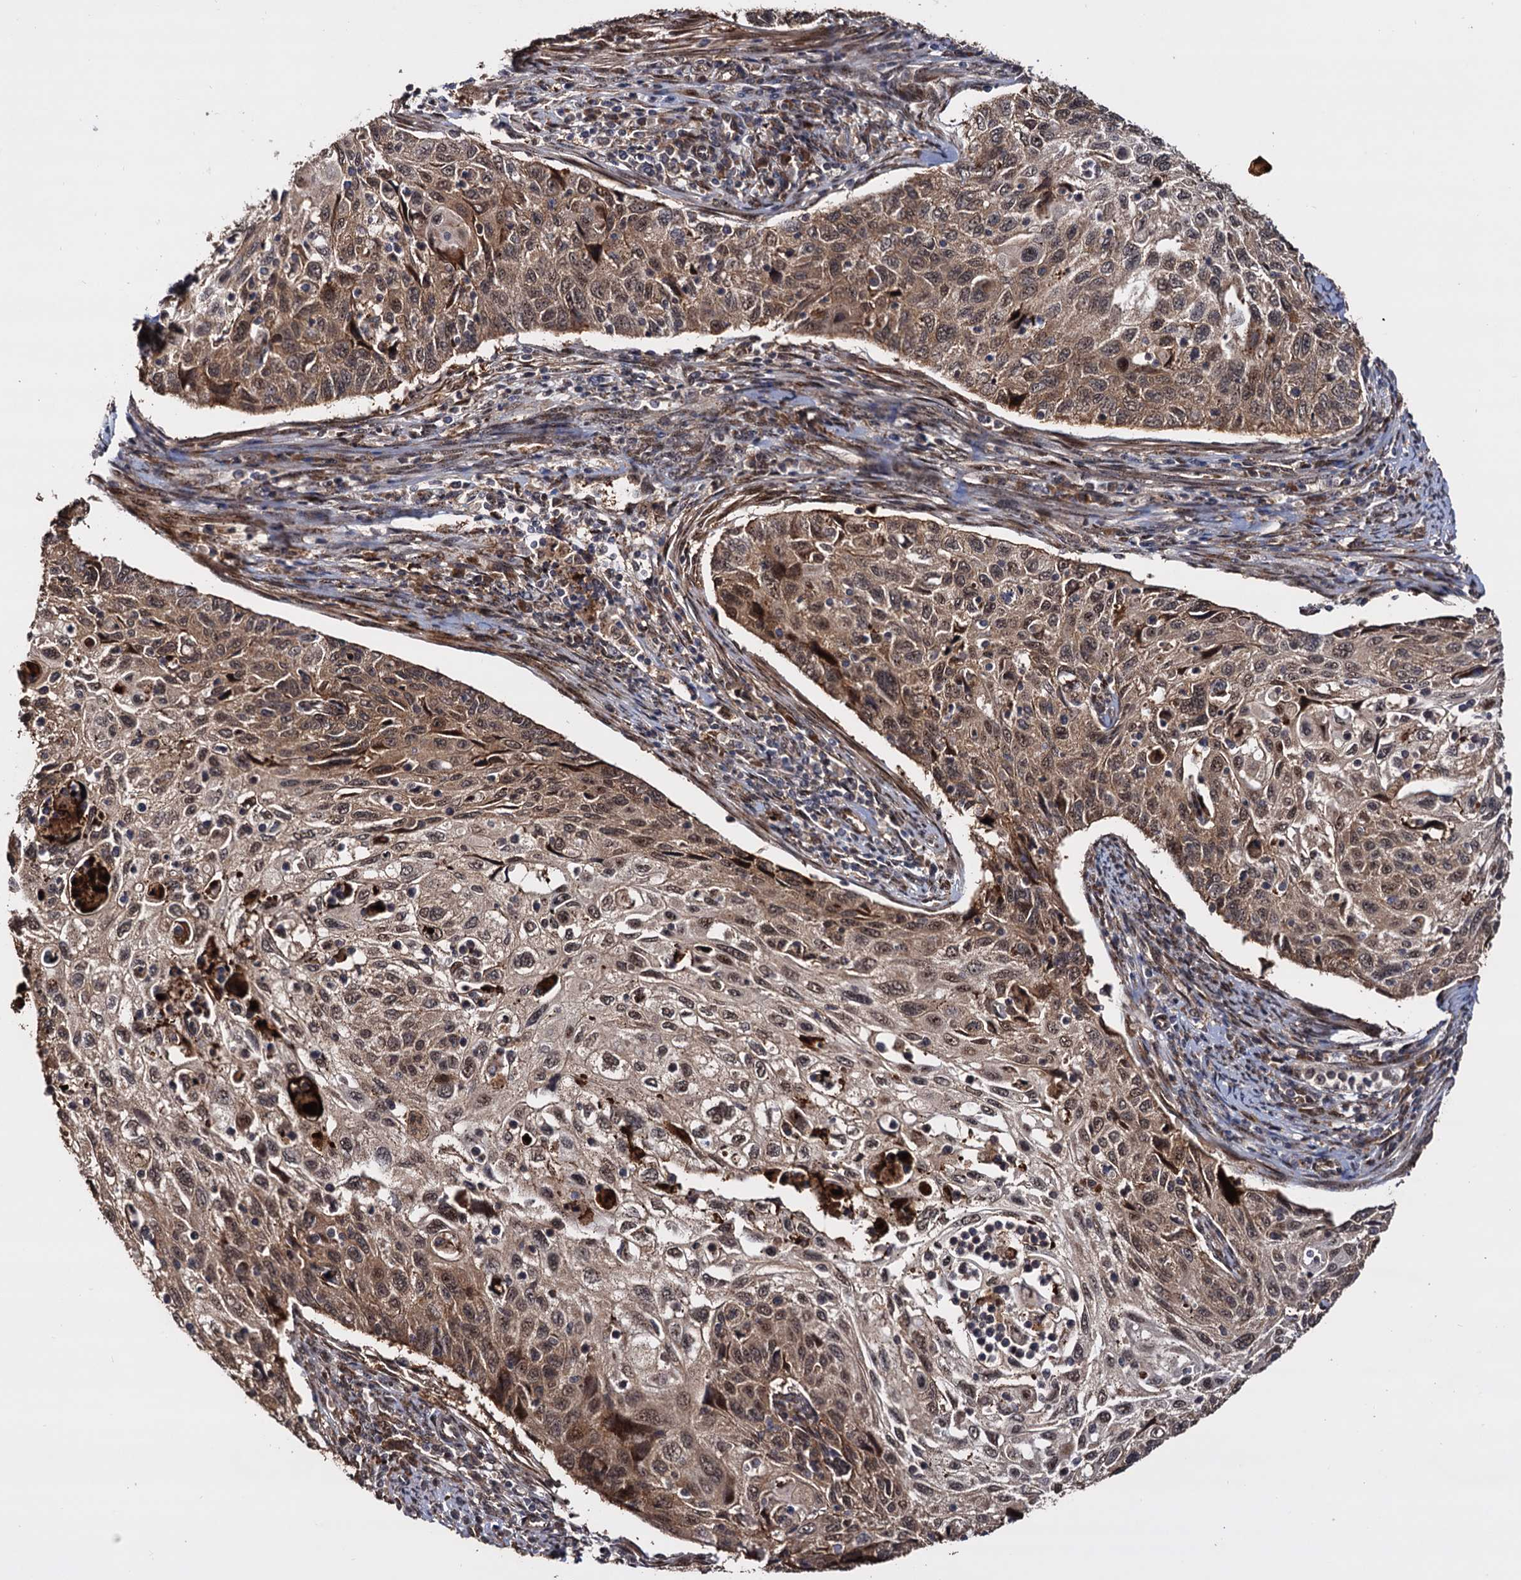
{"staining": {"intensity": "moderate", "quantity": ">75%", "location": "cytoplasmic/membranous,nuclear"}, "tissue": "cervical cancer", "cell_type": "Tumor cells", "image_type": "cancer", "snomed": [{"axis": "morphology", "description": "Squamous cell carcinoma, NOS"}, {"axis": "topography", "description": "Cervix"}], "caption": "Squamous cell carcinoma (cervical) stained for a protein (brown) exhibits moderate cytoplasmic/membranous and nuclear positive staining in about >75% of tumor cells.", "gene": "PIGB", "patient": {"sex": "female", "age": 70}}